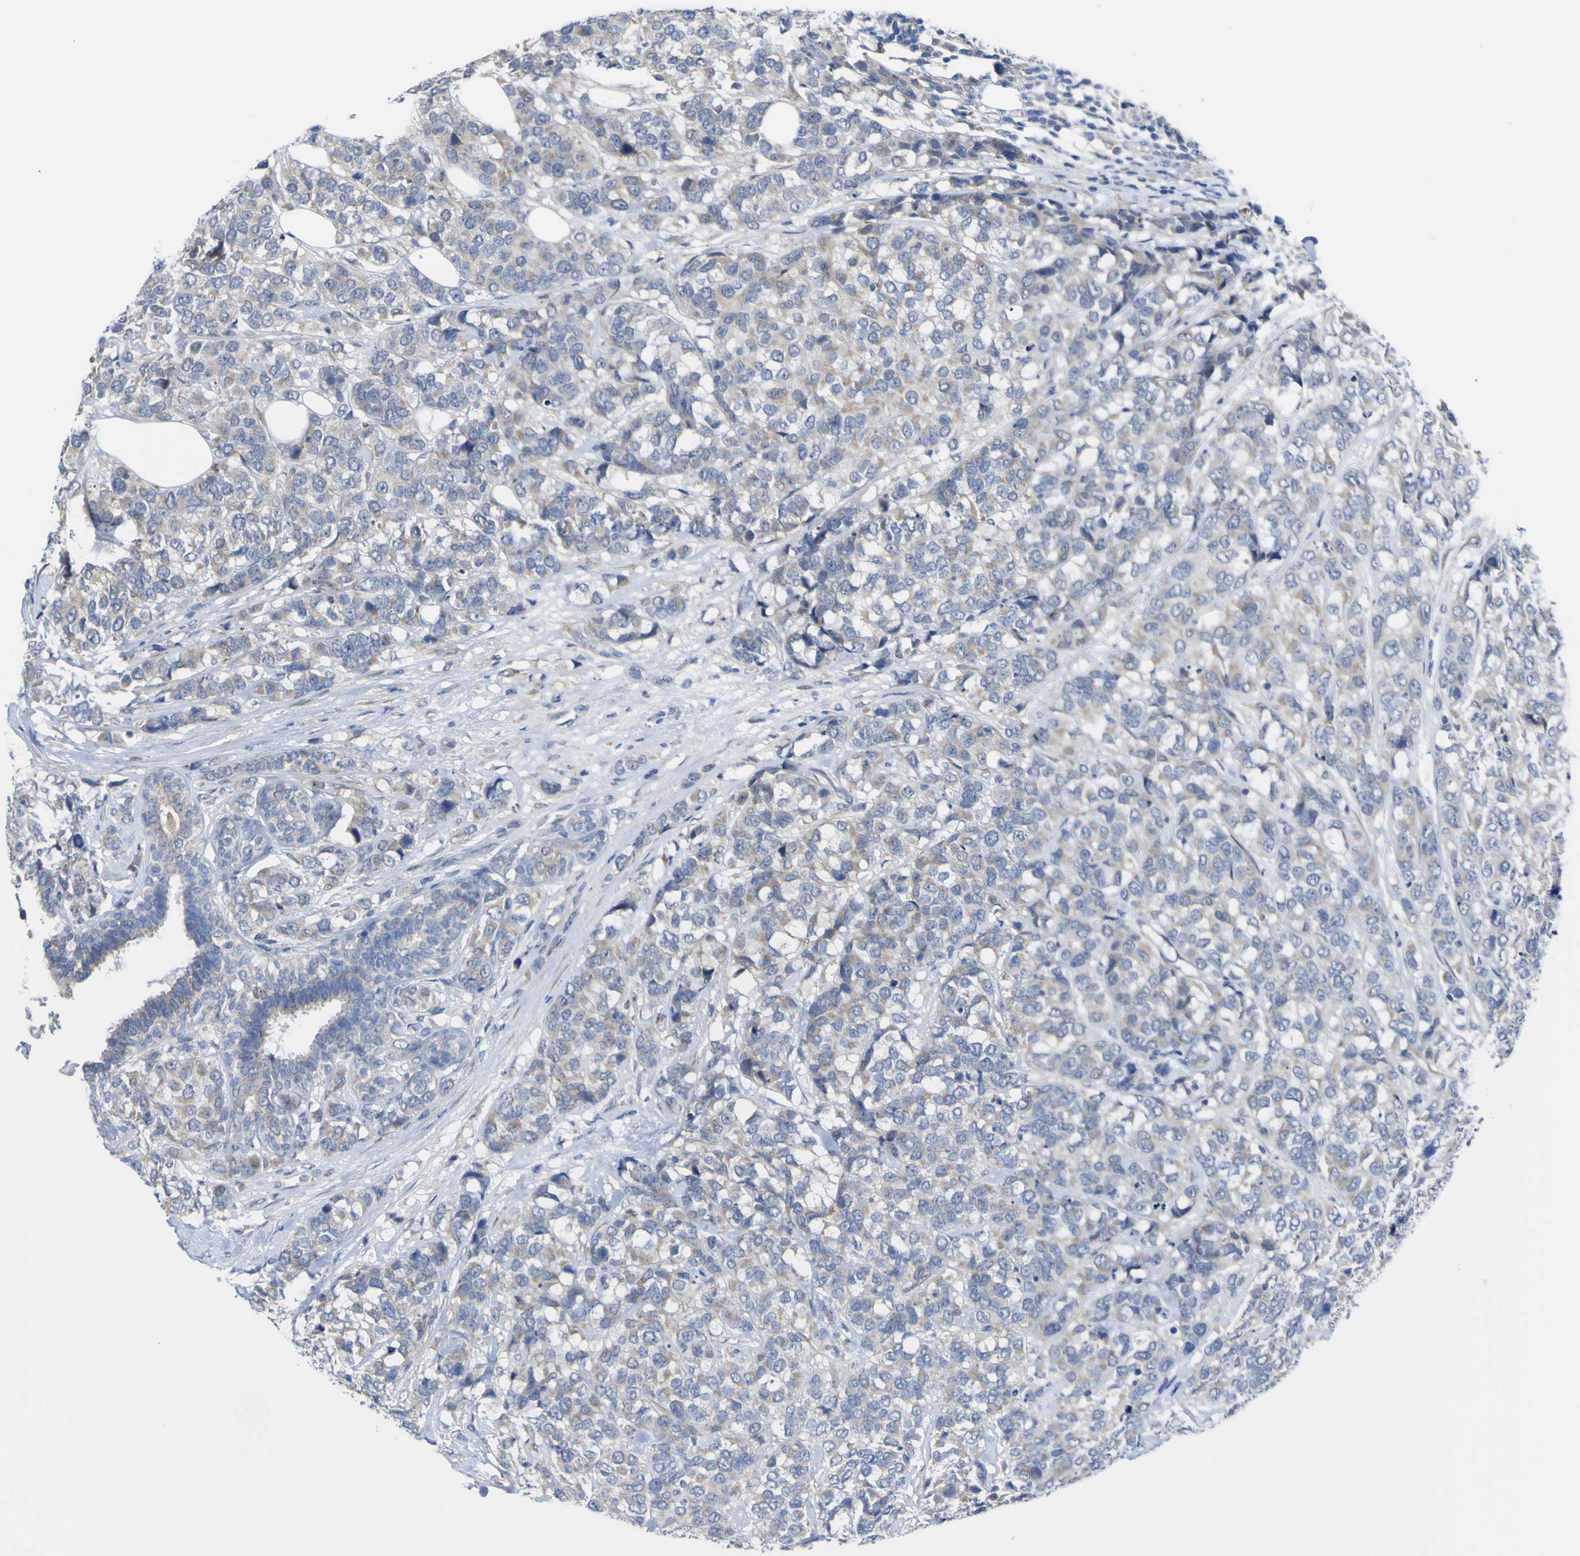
{"staining": {"intensity": "weak", "quantity": "25%-75%", "location": "cytoplasmic/membranous"}, "tissue": "breast cancer", "cell_type": "Tumor cells", "image_type": "cancer", "snomed": [{"axis": "morphology", "description": "Lobular carcinoma"}, {"axis": "topography", "description": "Breast"}], "caption": "Tumor cells reveal low levels of weak cytoplasmic/membranous expression in approximately 25%-75% of cells in human breast cancer.", "gene": "TNFRSF11A", "patient": {"sex": "female", "age": 59}}